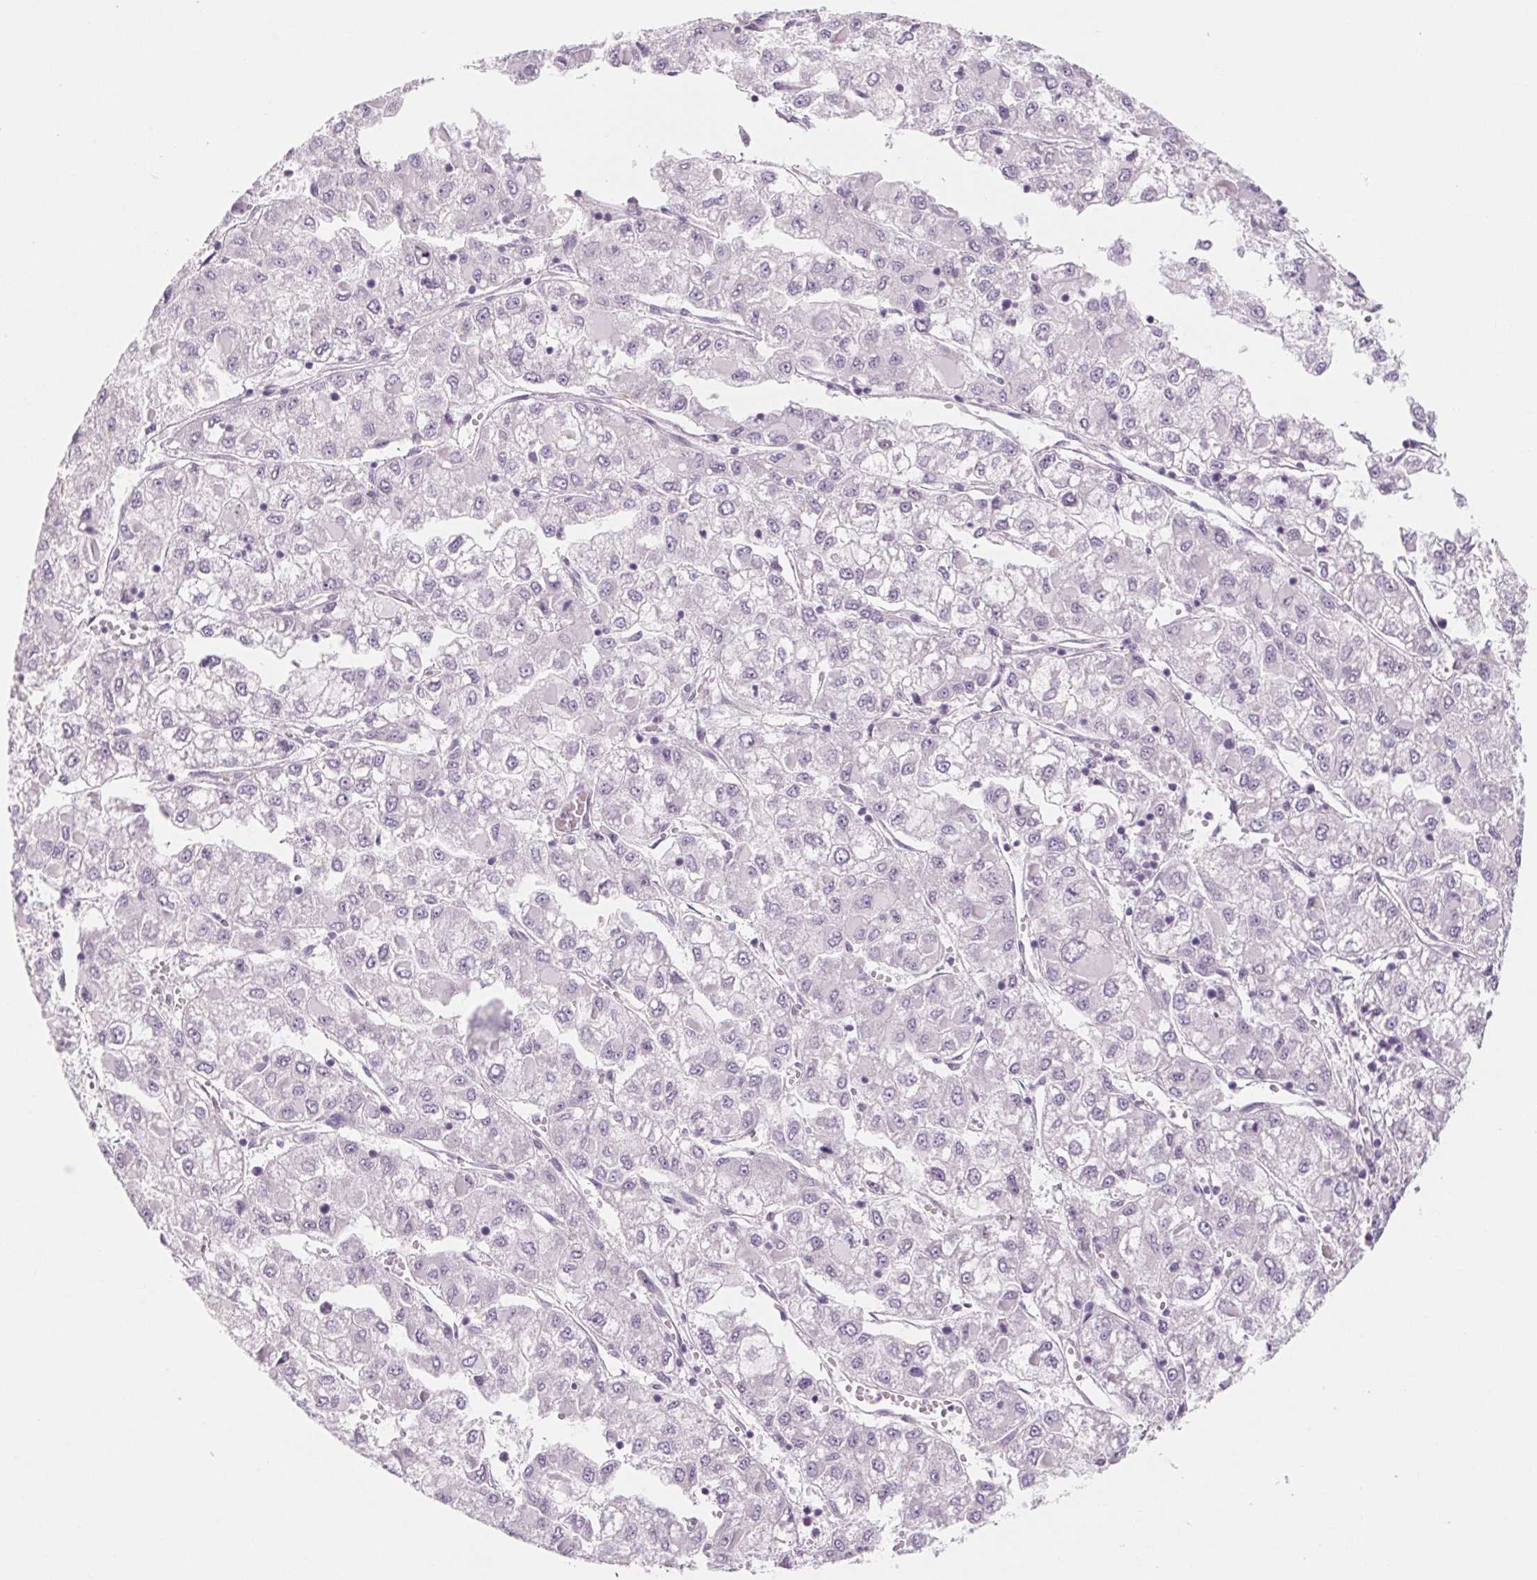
{"staining": {"intensity": "negative", "quantity": "none", "location": "none"}, "tissue": "liver cancer", "cell_type": "Tumor cells", "image_type": "cancer", "snomed": [{"axis": "morphology", "description": "Carcinoma, Hepatocellular, NOS"}, {"axis": "topography", "description": "Liver"}], "caption": "Protein analysis of liver cancer (hepatocellular carcinoma) reveals no significant expression in tumor cells. (Immunohistochemistry, brightfield microscopy, high magnification).", "gene": "POU1F1", "patient": {"sex": "male", "age": 40}}